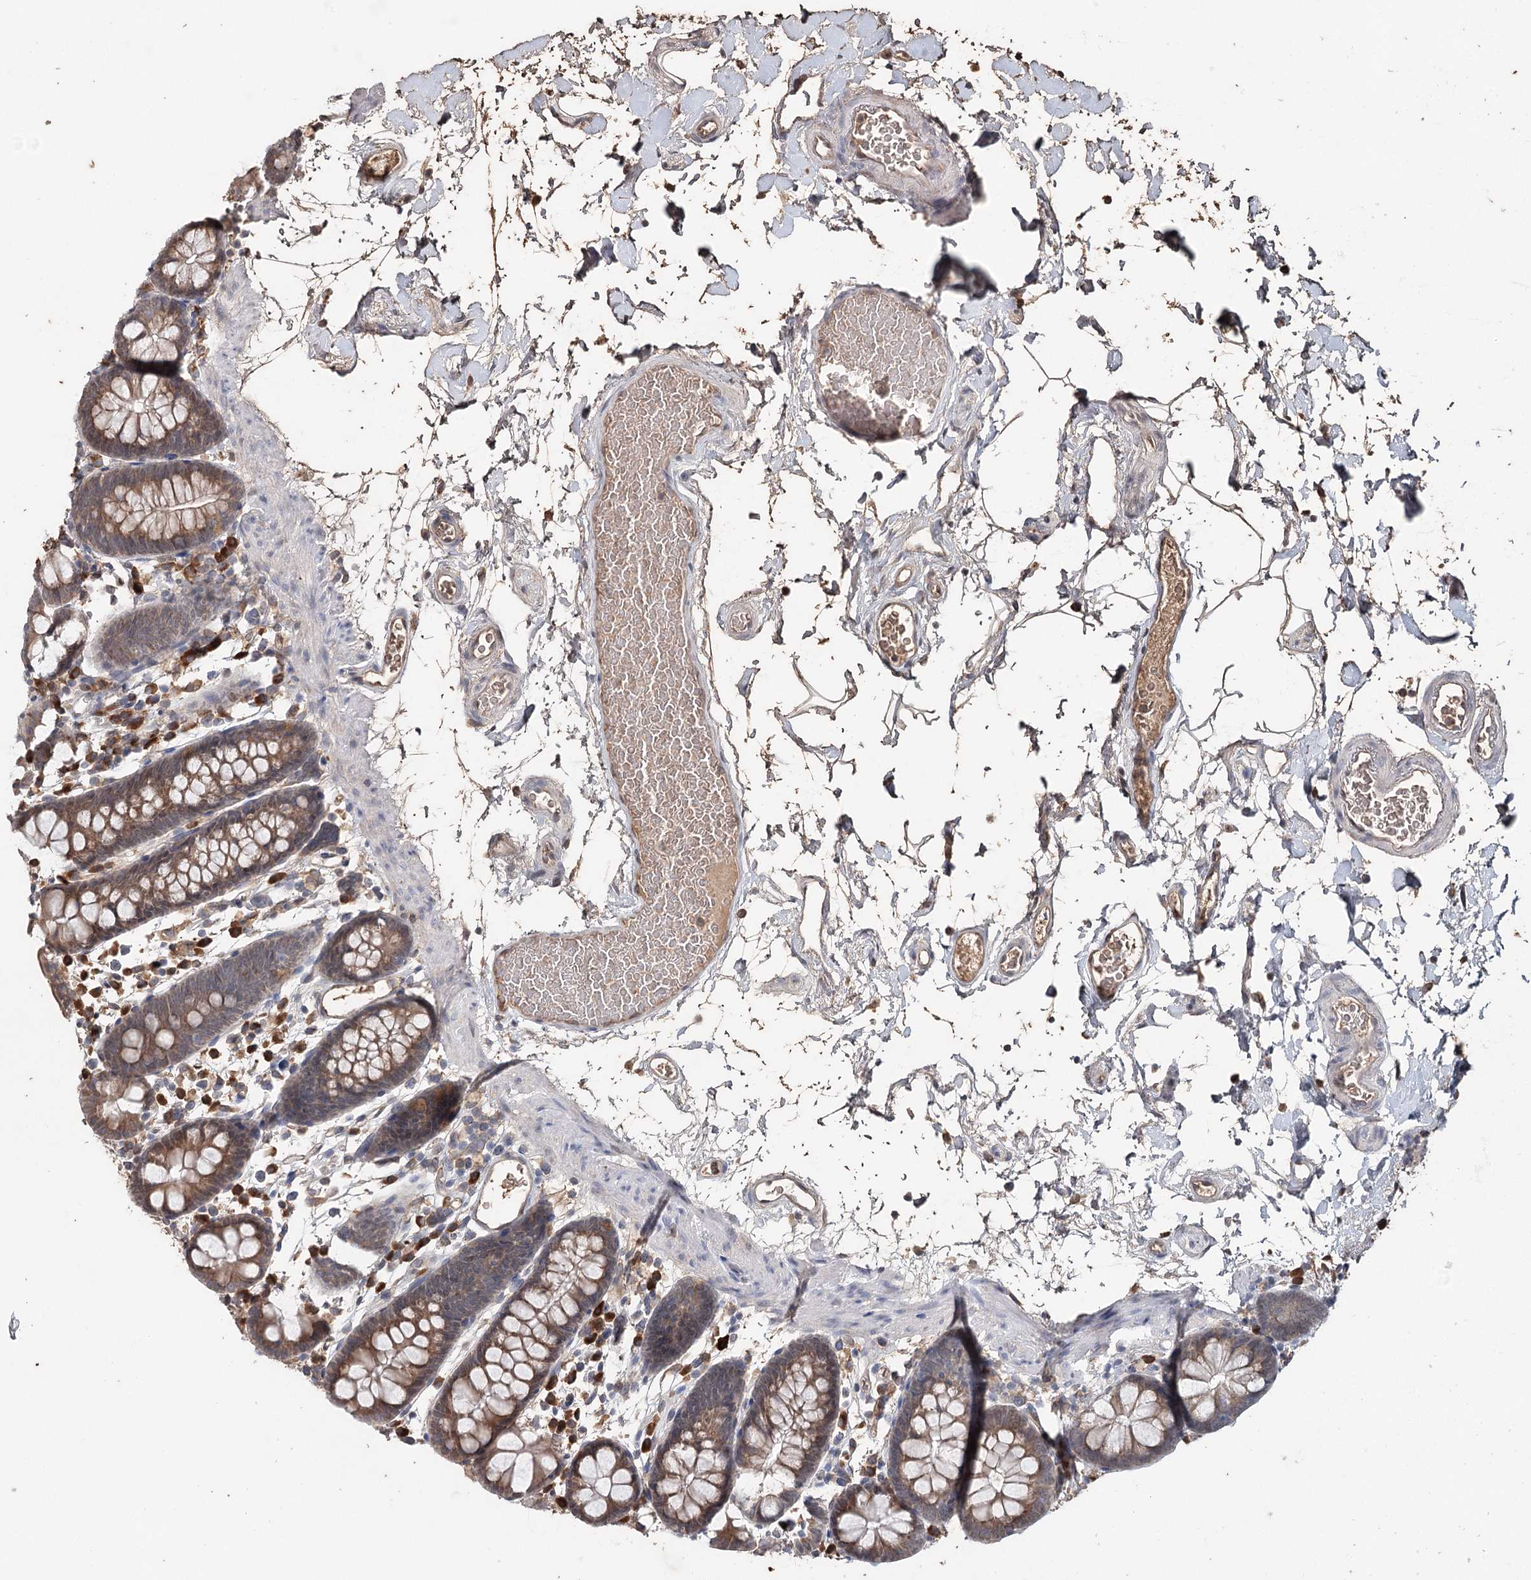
{"staining": {"intensity": "weak", "quantity": ">75%", "location": "cytoplasmic/membranous"}, "tissue": "colon", "cell_type": "Endothelial cells", "image_type": "normal", "snomed": [{"axis": "morphology", "description": "Normal tissue, NOS"}, {"axis": "topography", "description": "Colon"}], "caption": "Endothelial cells reveal weak cytoplasmic/membranous positivity in about >75% of cells in normal colon.", "gene": "SYVN1", "patient": {"sex": "male", "age": 75}}